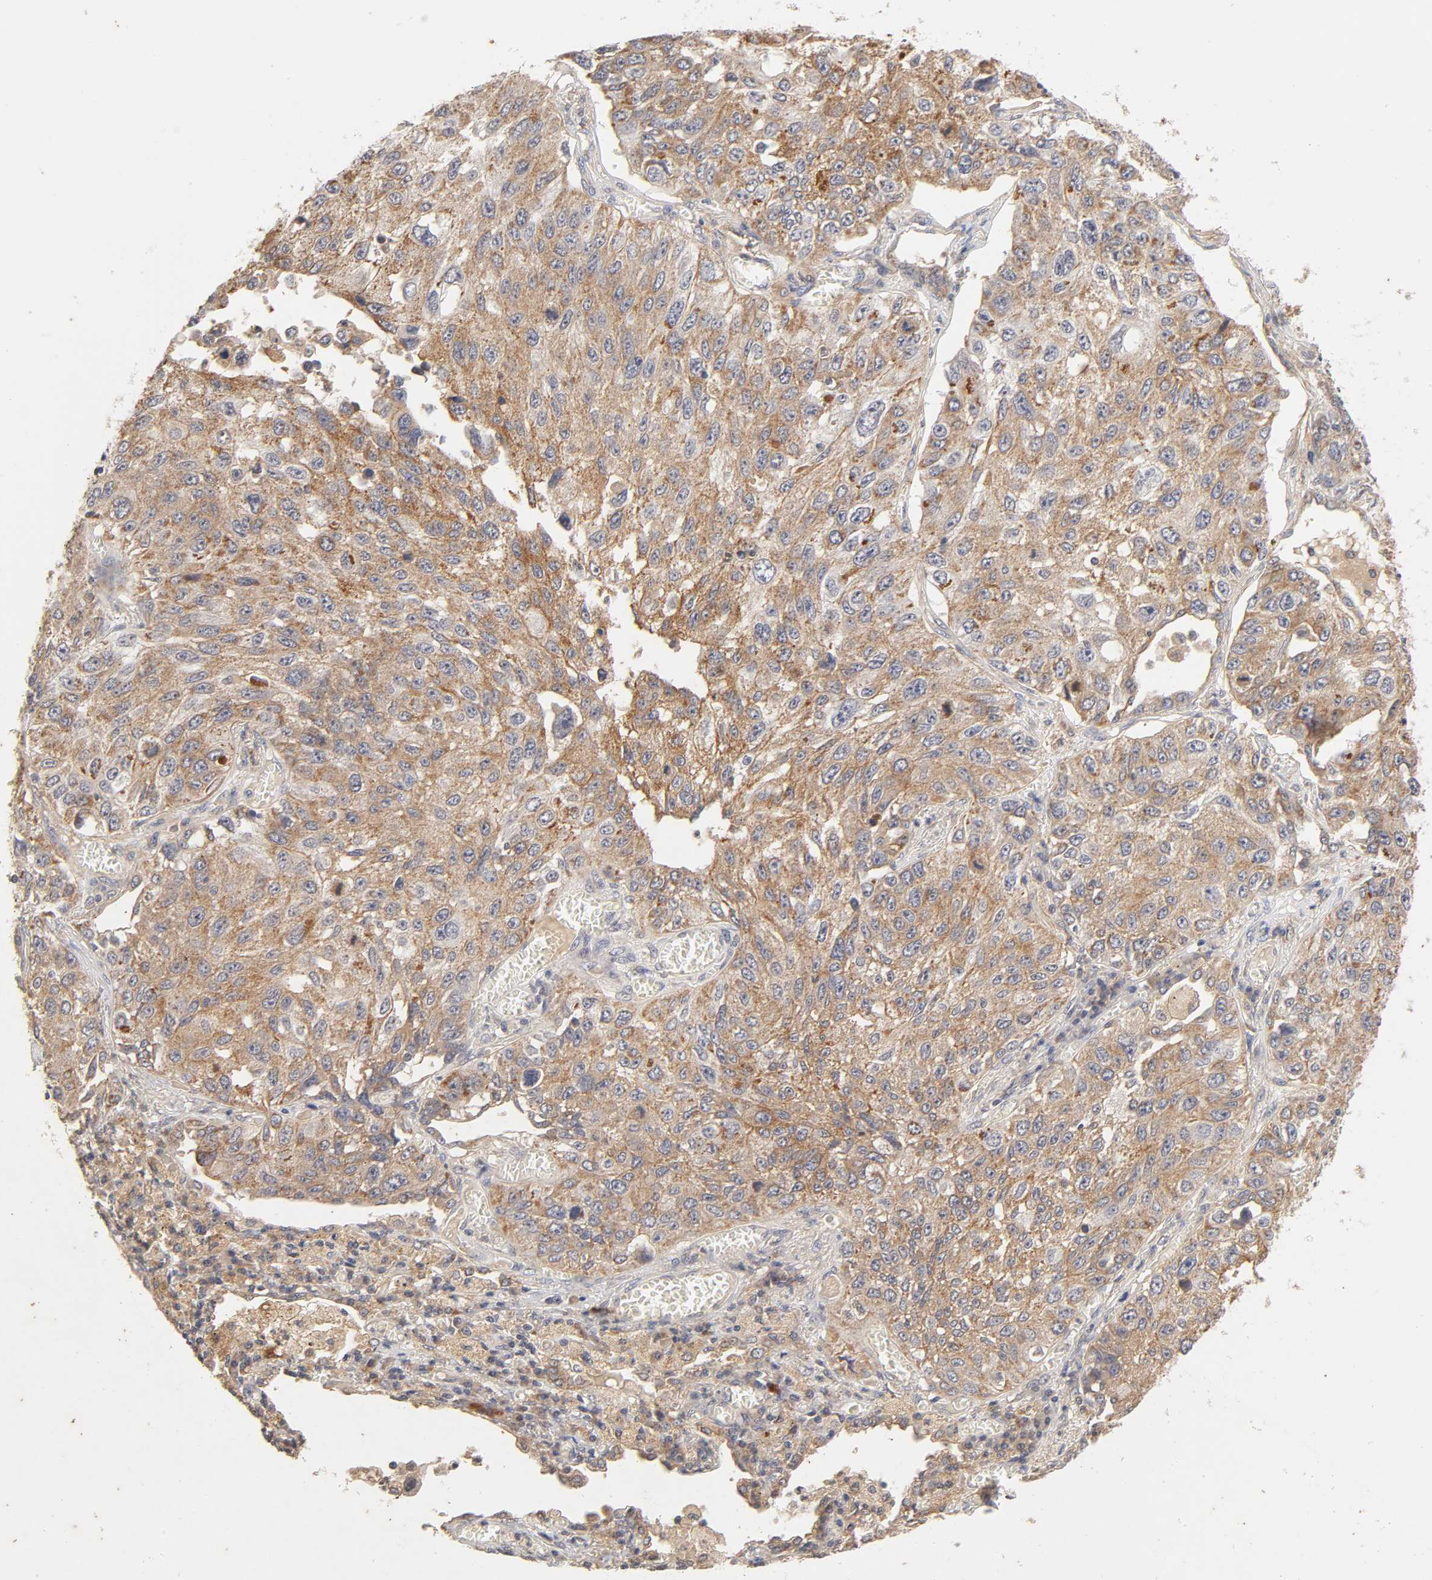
{"staining": {"intensity": "moderate", "quantity": ">75%", "location": "cytoplasmic/membranous"}, "tissue": "lung cancer", "cell_type": "Tumor cells", "image_type": "cancer", "snomed": [{"axis": "morphology", "description": "Squamous cell carcinoma, NOS"}, {"axis": "topography", "description": "Lung"}], "caption": "Immunohistochemical staining of human lung squamous cell carcinoma demonstrates medium levels of moderate cytoplasmic/membranous positivity in about >75% of tumor cells.", "gene": "CXADR", "patient": {"sex": "male", "age": 71}}